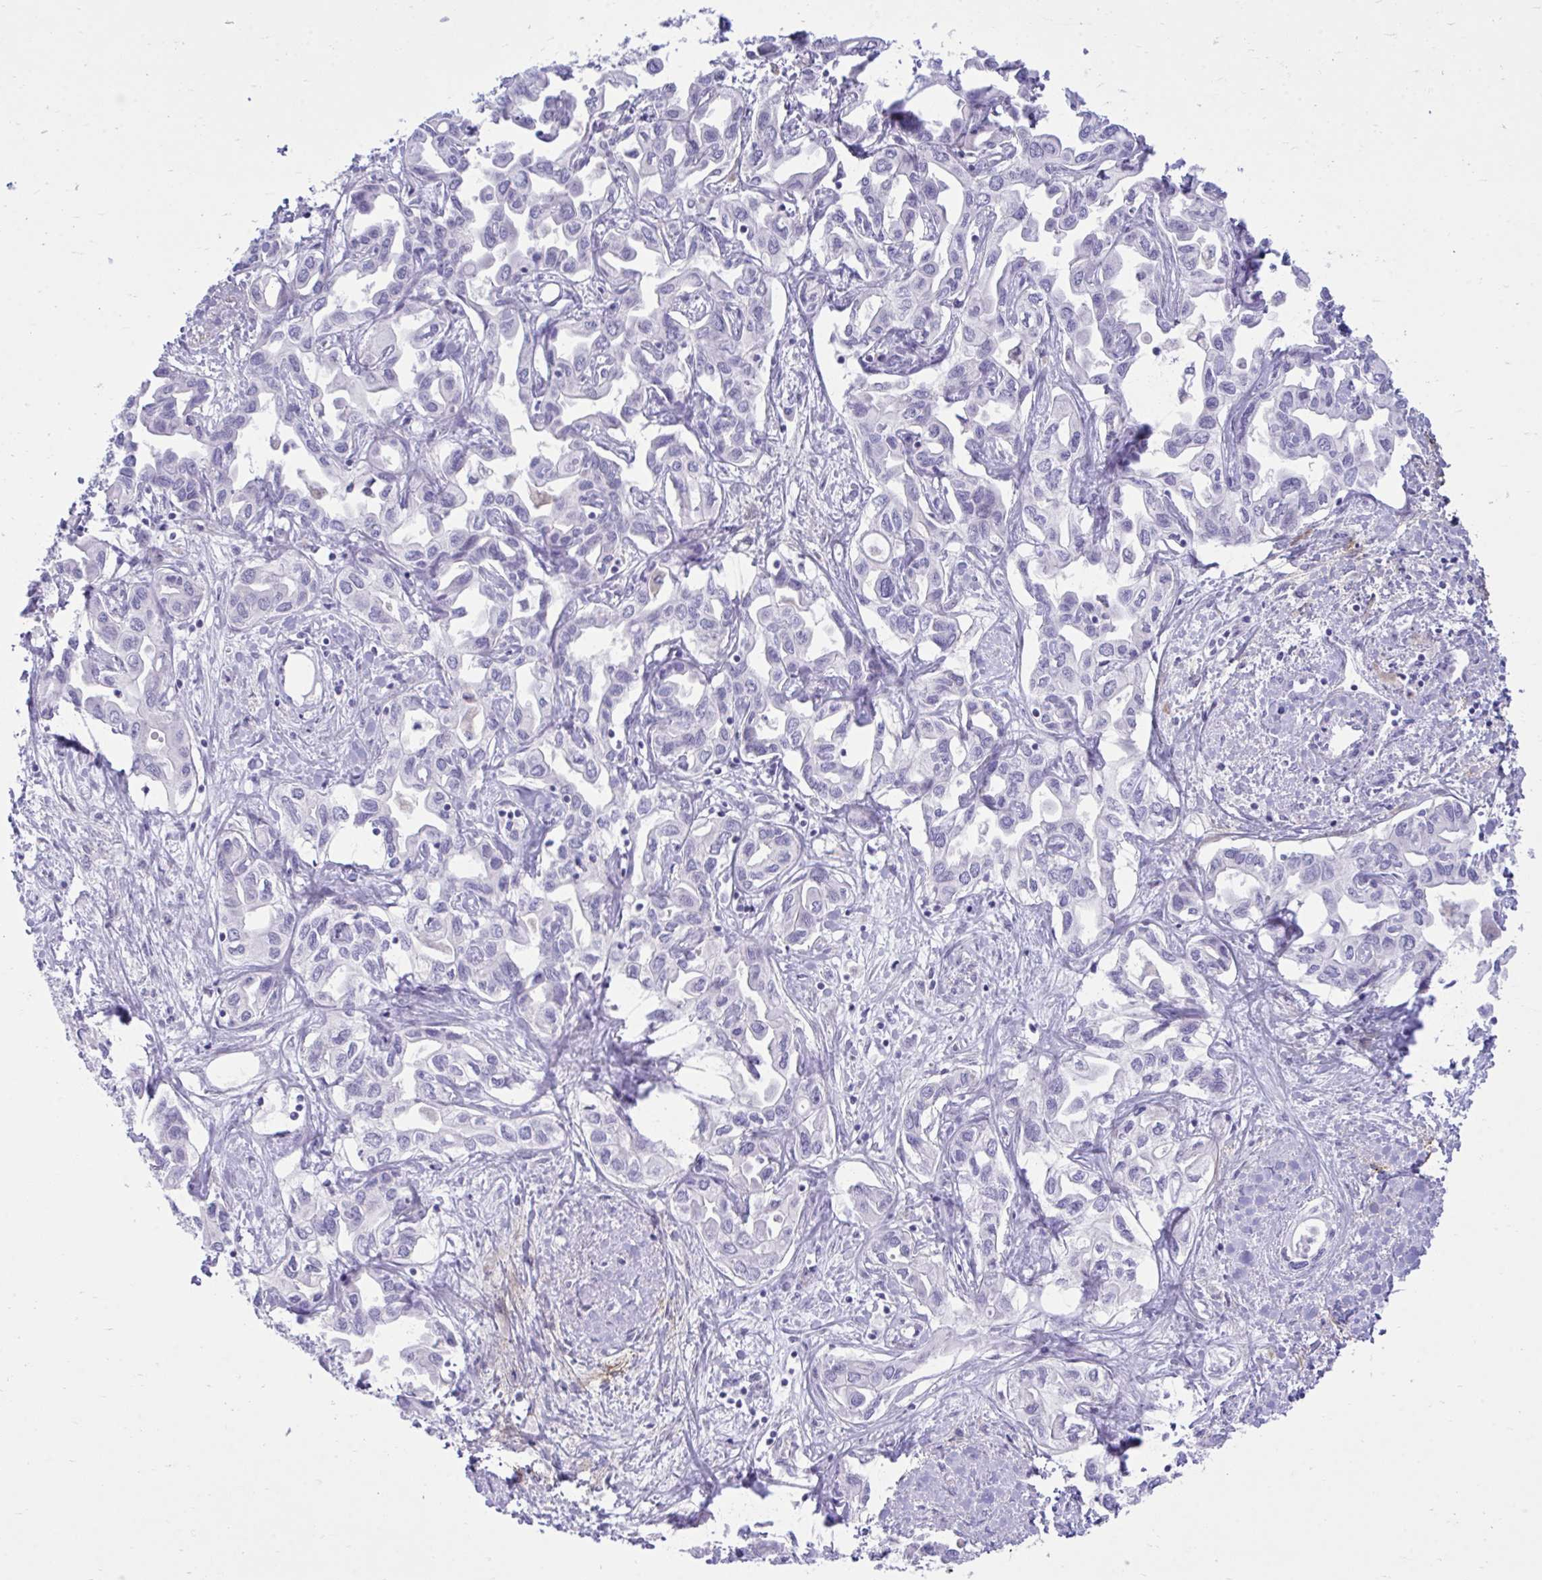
{"staining": {"intensity": "negative", "quantity": "none", "location": "none"}, "tissue": "liver cancer", "cell_type": "Tumor cells", "image_type": "cancer", "snomed": [{"axis": "morphology", "description": "Cholangiocarcinoma"}, {"axis": "topography", "description": "Liver"}], "caption": "DAB immunohistochemical staining of liver cancer displays no significant expression in tumor cells.", "gene": "MED9", "patient": {"sex": "female", "age": 64}}